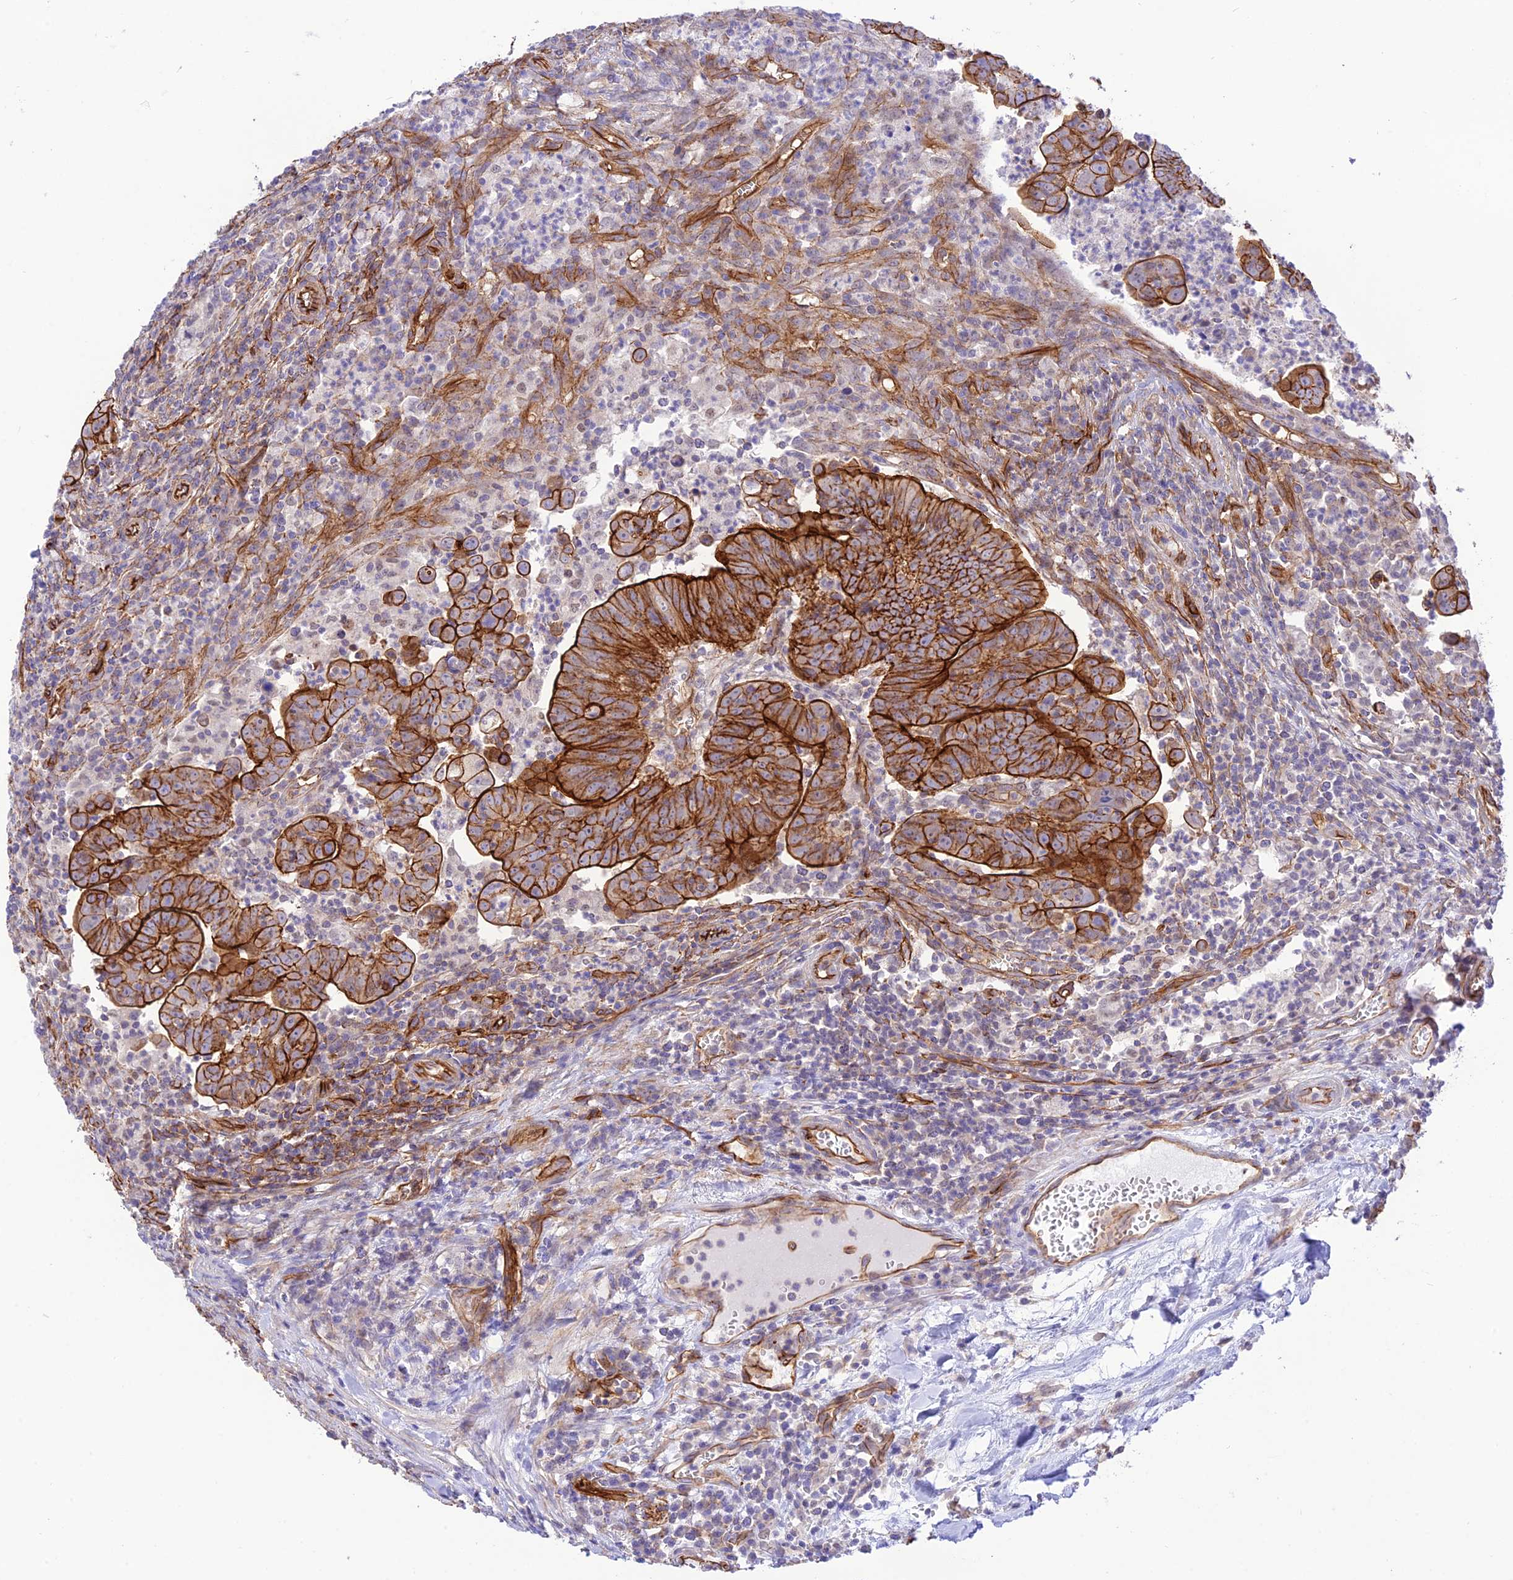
{"staining": {"intensity": "strong", "quantity": ">75%", "location": "cytoplasmic/membranous"}, "tissue": "colorectal cancer", "cell_type": "Tumor cells", "image_type": "cancer", "snomed": [{"axis": "morphology", "description": "Adenocarcinoma, NOS"}, {"axis": "topography", "description": "Rectum"}], "caption": "Immunohistochemistry (IHC) of human adenocarcinoma (colorectal) shows high levels of strong cytoplasmic/membranous staining in approximately >75% of tumor cells. (Stains: DAB (3,3'-diaminobenzidine) in brown, nuclei in blue, Microscopy: brightfield microscopy at high magnification).", "gene": "YPEL5", "patient": {"sex": "male", "age": 69}}